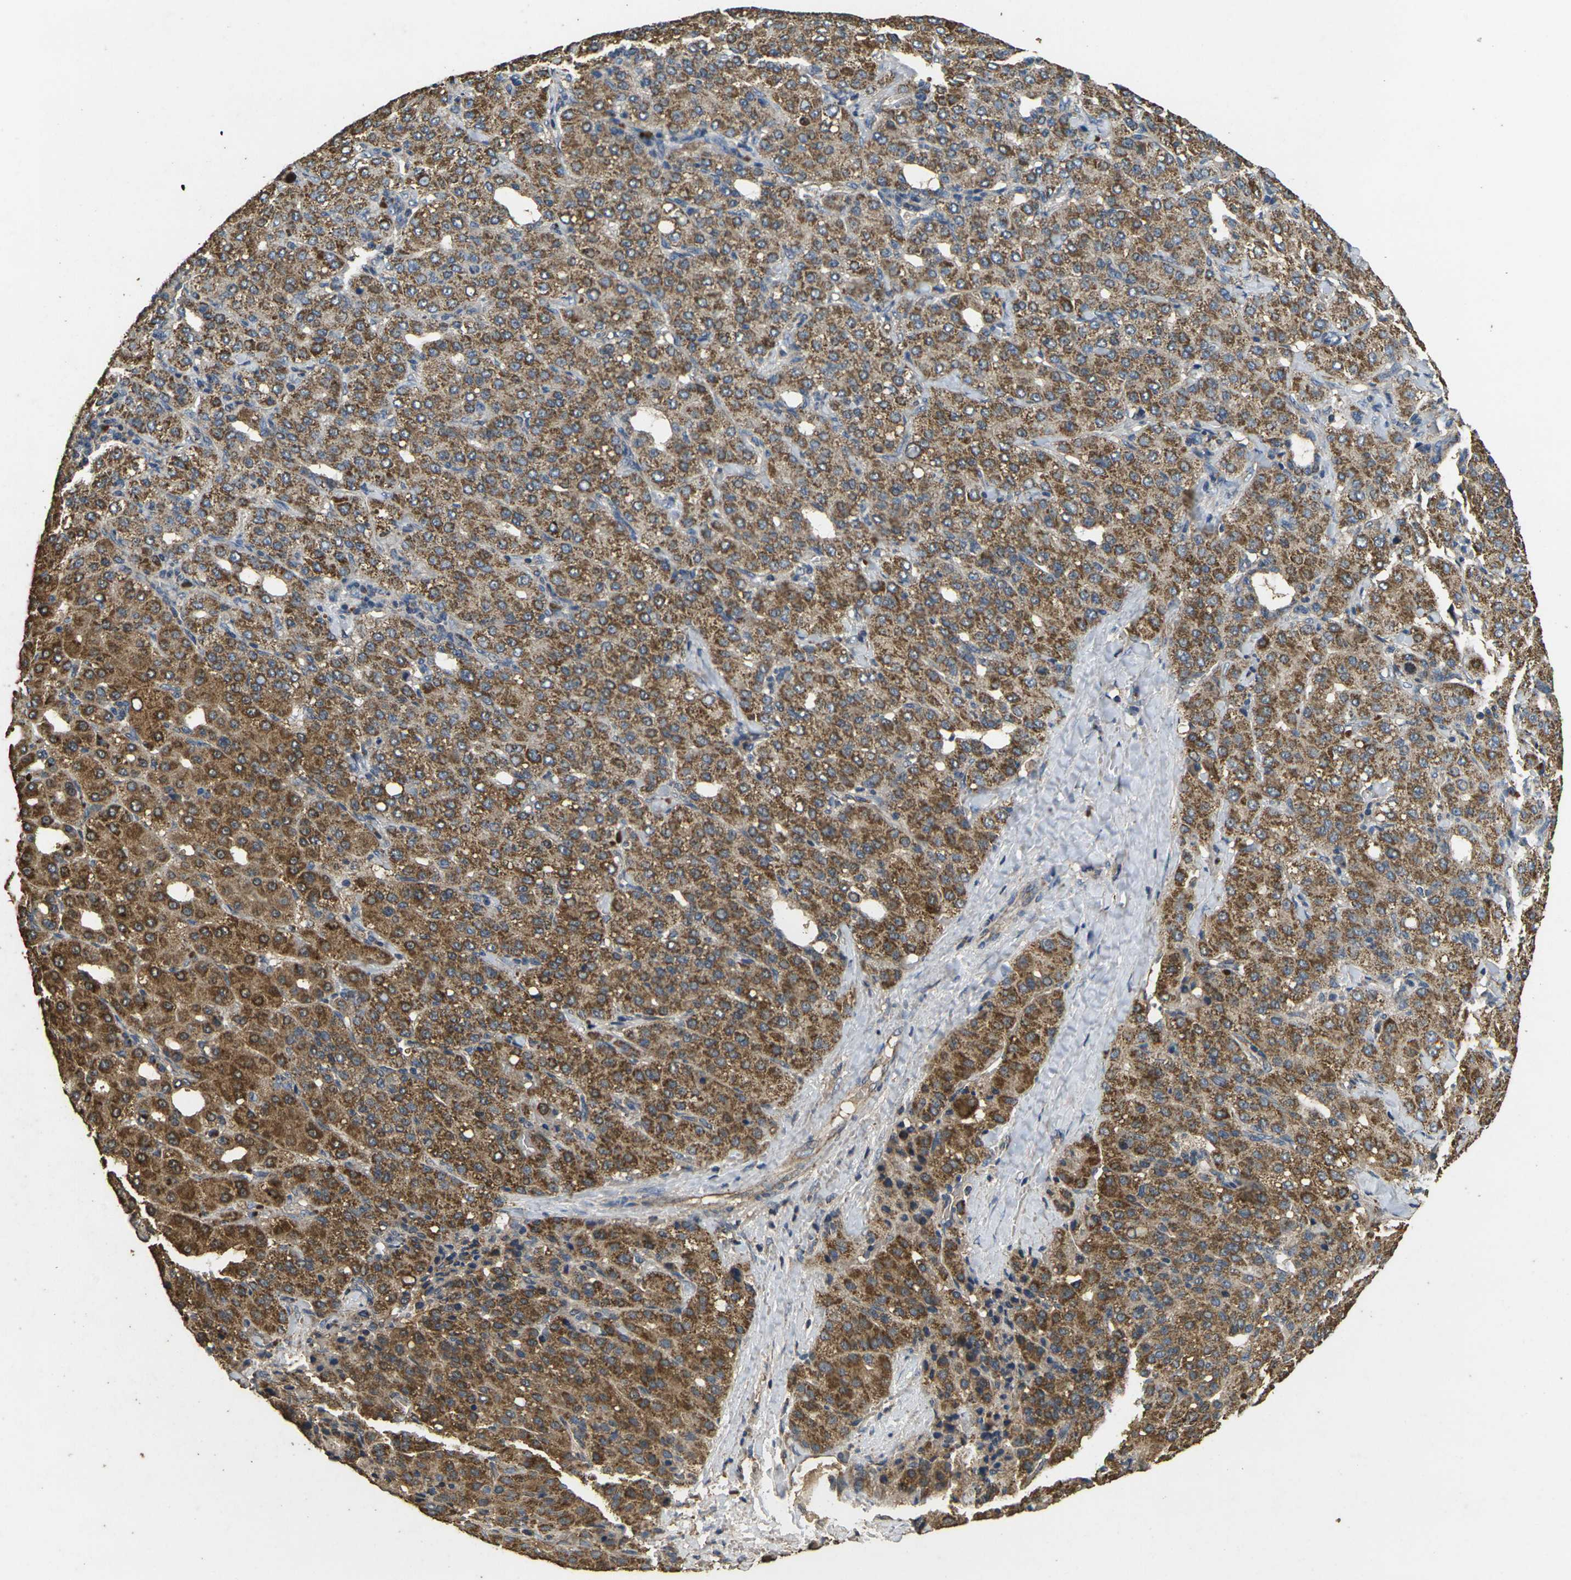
{"staining": {"intensity": "moderate", "quantity": ">75%", "location": "cytoplasmic/membranous"}, "tissue": "liver cancer", "cell_type": "Tumor cells", "image_type": "cancer", "snomed": [{"axis": "morphology", "description": "Carcinoma, Hepatocellular, NOS"}, {"axis": "topography", "description": "Liver"}], "caption": "IHC (DAB (3,3'-diaminobenzidine)) staining of human liver cancer (hepatocellular carcinoma) shows moderate cytoplasmic/membranous protein positivity in approximately >75% of tumor cells.", "gene": "MAPK11", "patient": {"sex": "male", "age": 65}}